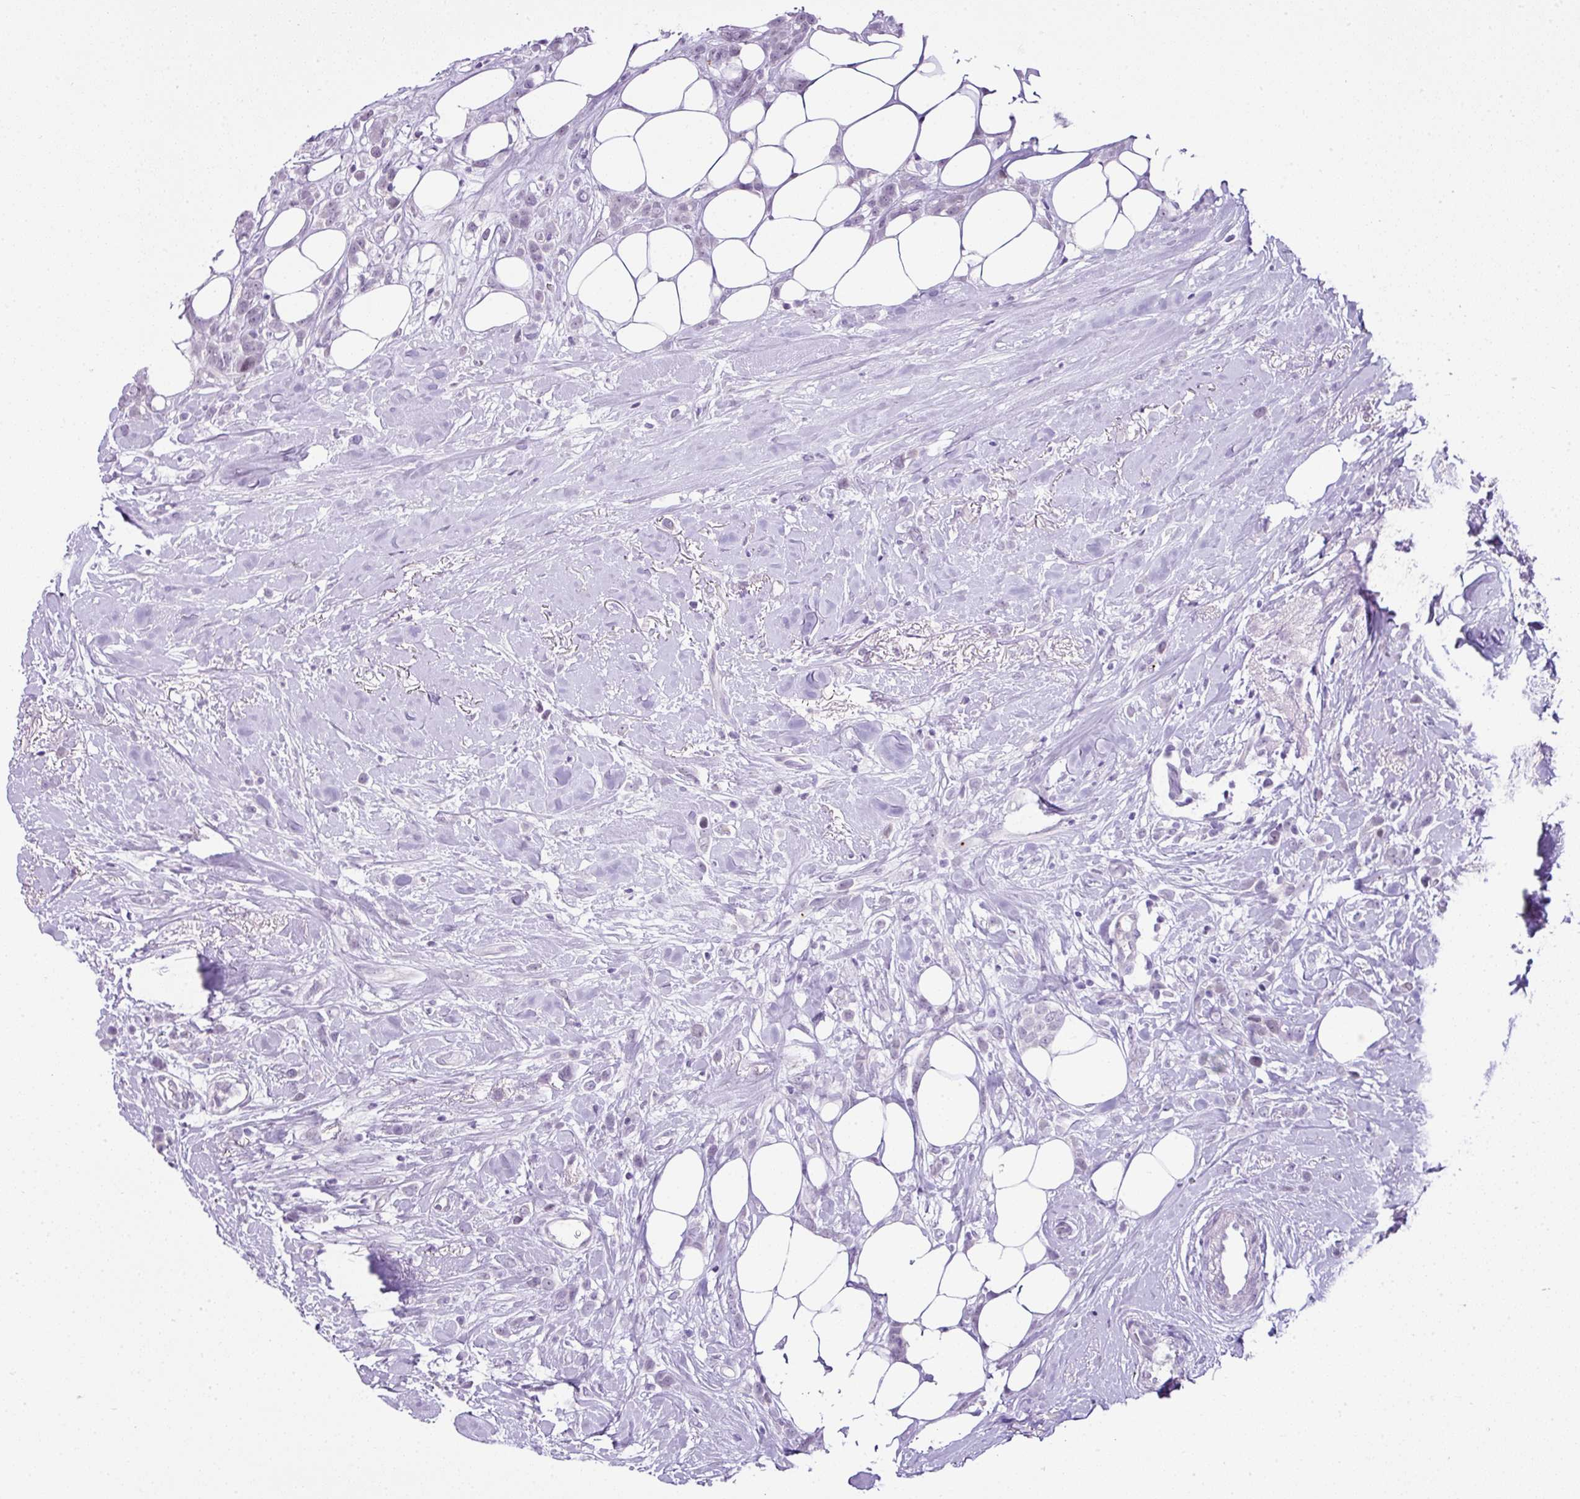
{"staining": {"intensity": "negative", "quantity": "none", "location": "none"}, "tissue": "breast cancer", "cell_type": "Tumor cells", "image_type": "cancer", "snomed": [{"axis": "morphology", "description": "Duct carcinoma"}, {"axis": "topography", "description": "Breast"}], "caption": "There is no significant expression in tumor cells of breast infiltrating ductal carcinoma. The staining was performed using DAB (3,3'-diaminobenzidine) to visualize the protein expression in brown, while the nuclei were stained in blue with hematoxylin (Magnification: 20x).", "gene": "CMTM5", "patient": {"sex": "female", "age": 80}}